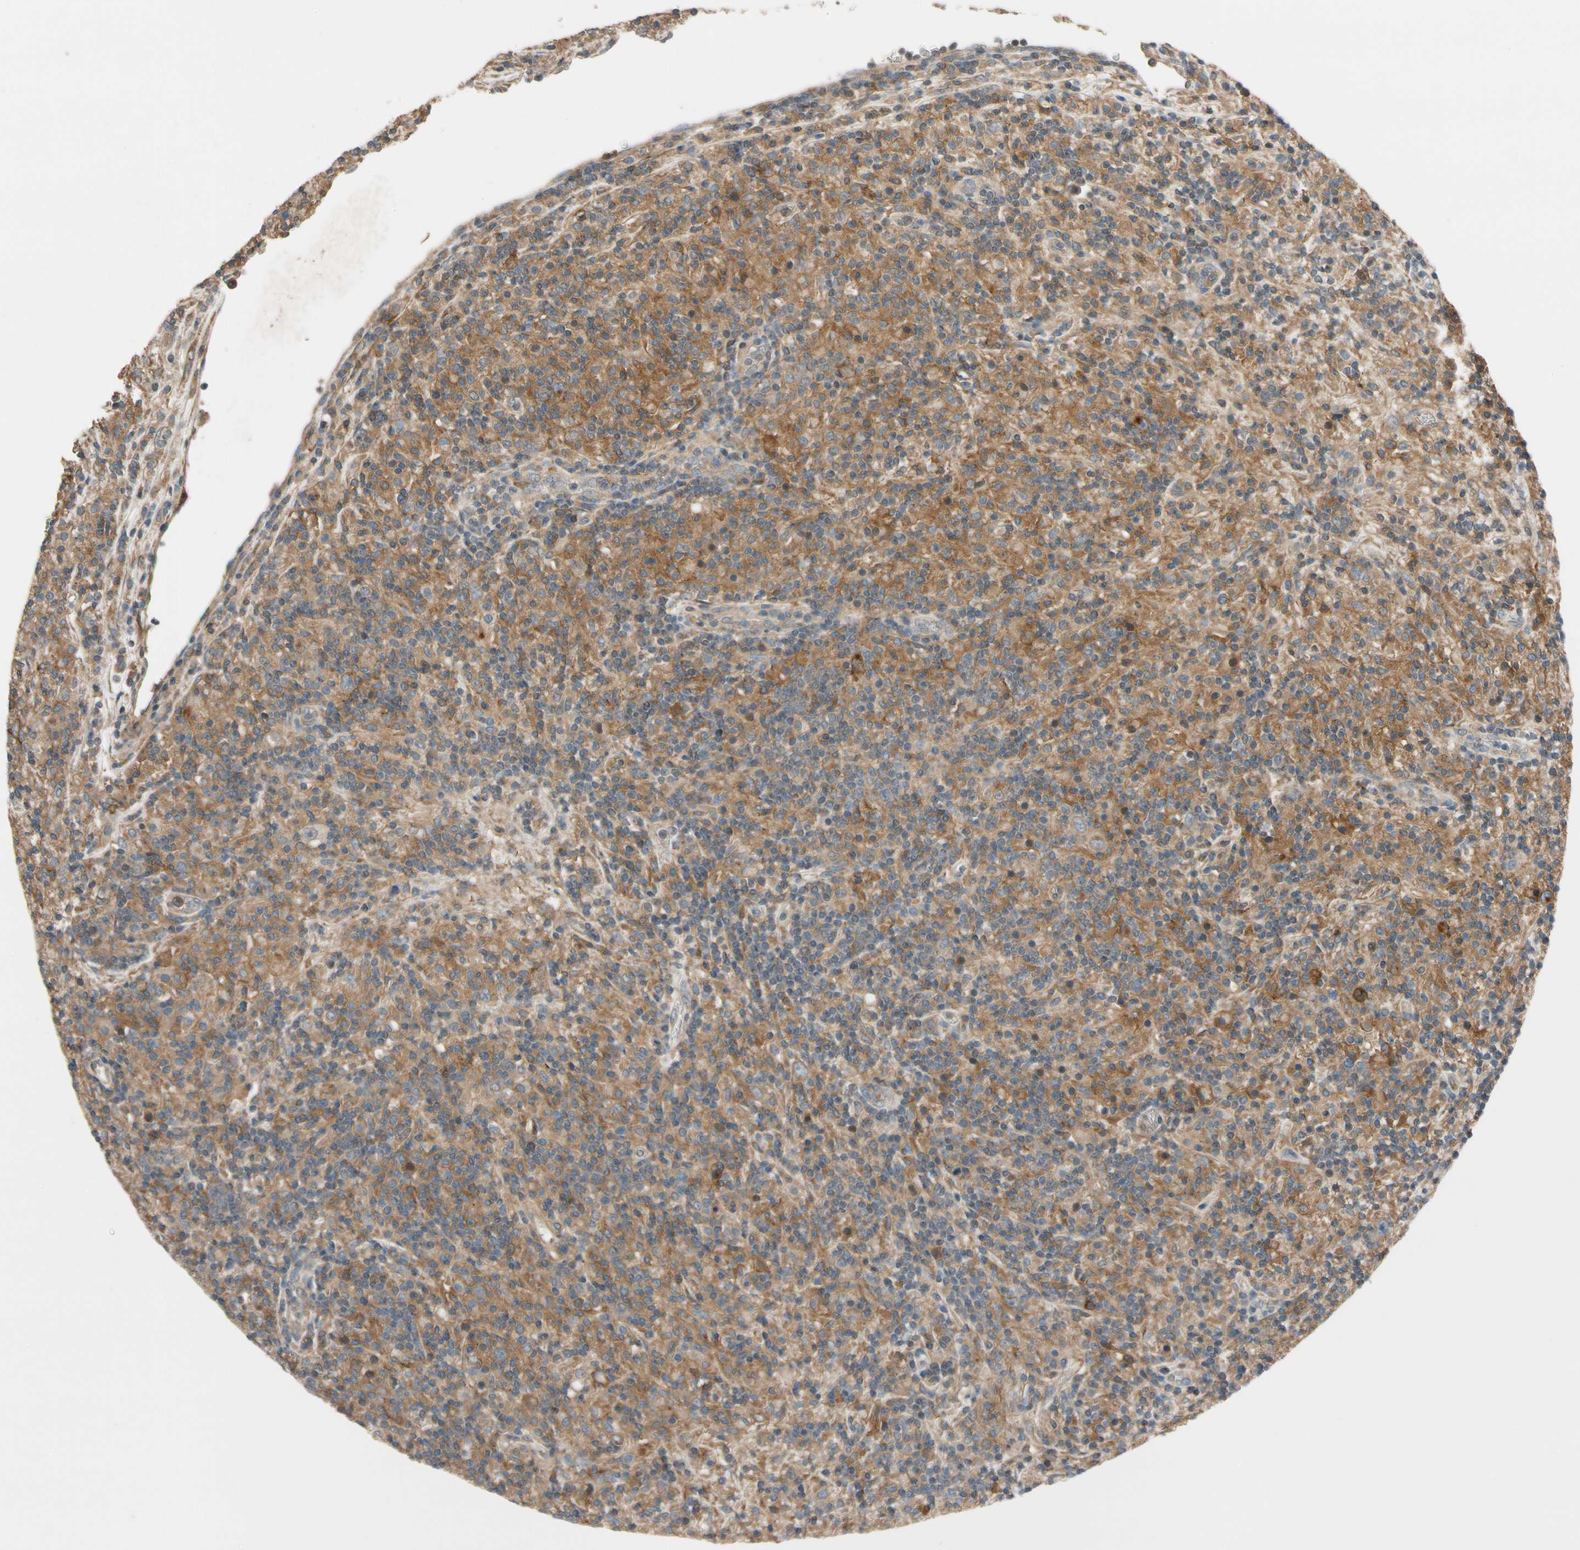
{"staining": {"intensity": "weak", "quantity": "25%-75%", "location": "cytoplasmic/membranous"}, "tissue": "lymphoma", "cell_type": "Tumor cells", "image_type": "cancer", "snomed": [{"axis": "morphology", "description": "Hodgkin's disease, NOS"}, {"axis": "topography", "description": "Lymph node"}], "caption": "Immunohistochemistry micrograph of Hodgkin's disease stained for a protein (brown), which reveals low levels of weak cytoplasmic/membranous positivity in about 25%-75% of tumor cells.", "gene": "MST1R", "patient": {"sex": "male", "age": 70}}